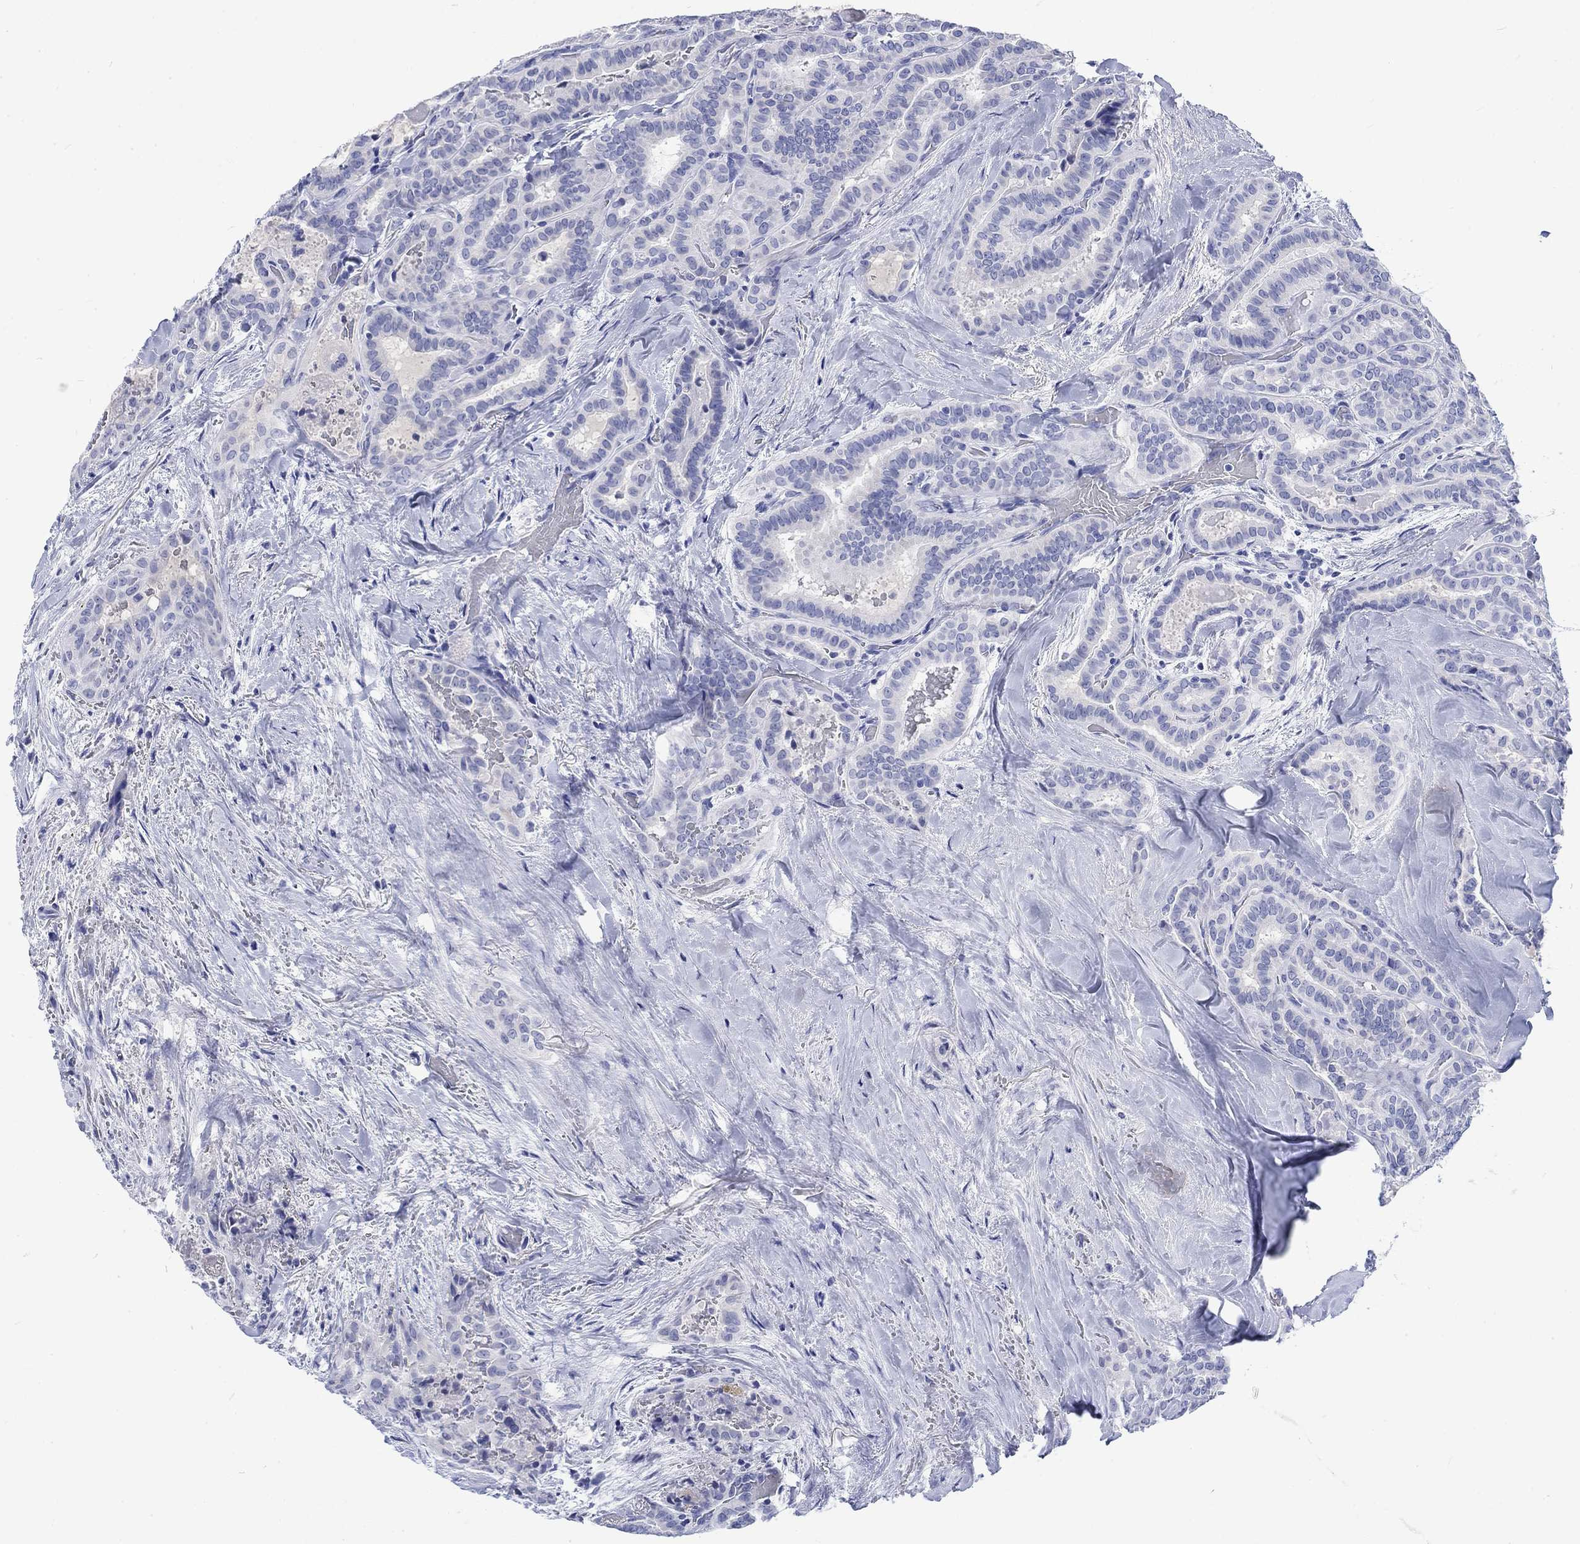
{"staining": {"intensity": "negative", "quantity": "none", "location": "none"}, "tissue": "thyroid cancer", "cell_type": "Tumor cells", "image_type": "cancer", "snomed": [{"axis": "morphology", "description": "Papillary adenocarcinoma, NOS"}, {"axis": "topography", "description": "Thyroid gland"}], "caption": "Papillary adenocarcinoma (thyroid) was stained to show a protein in brown. There is no significant expression in tumor cells.", "gene": "KRT76", "patient": {"sex": "female", "age": 39}}